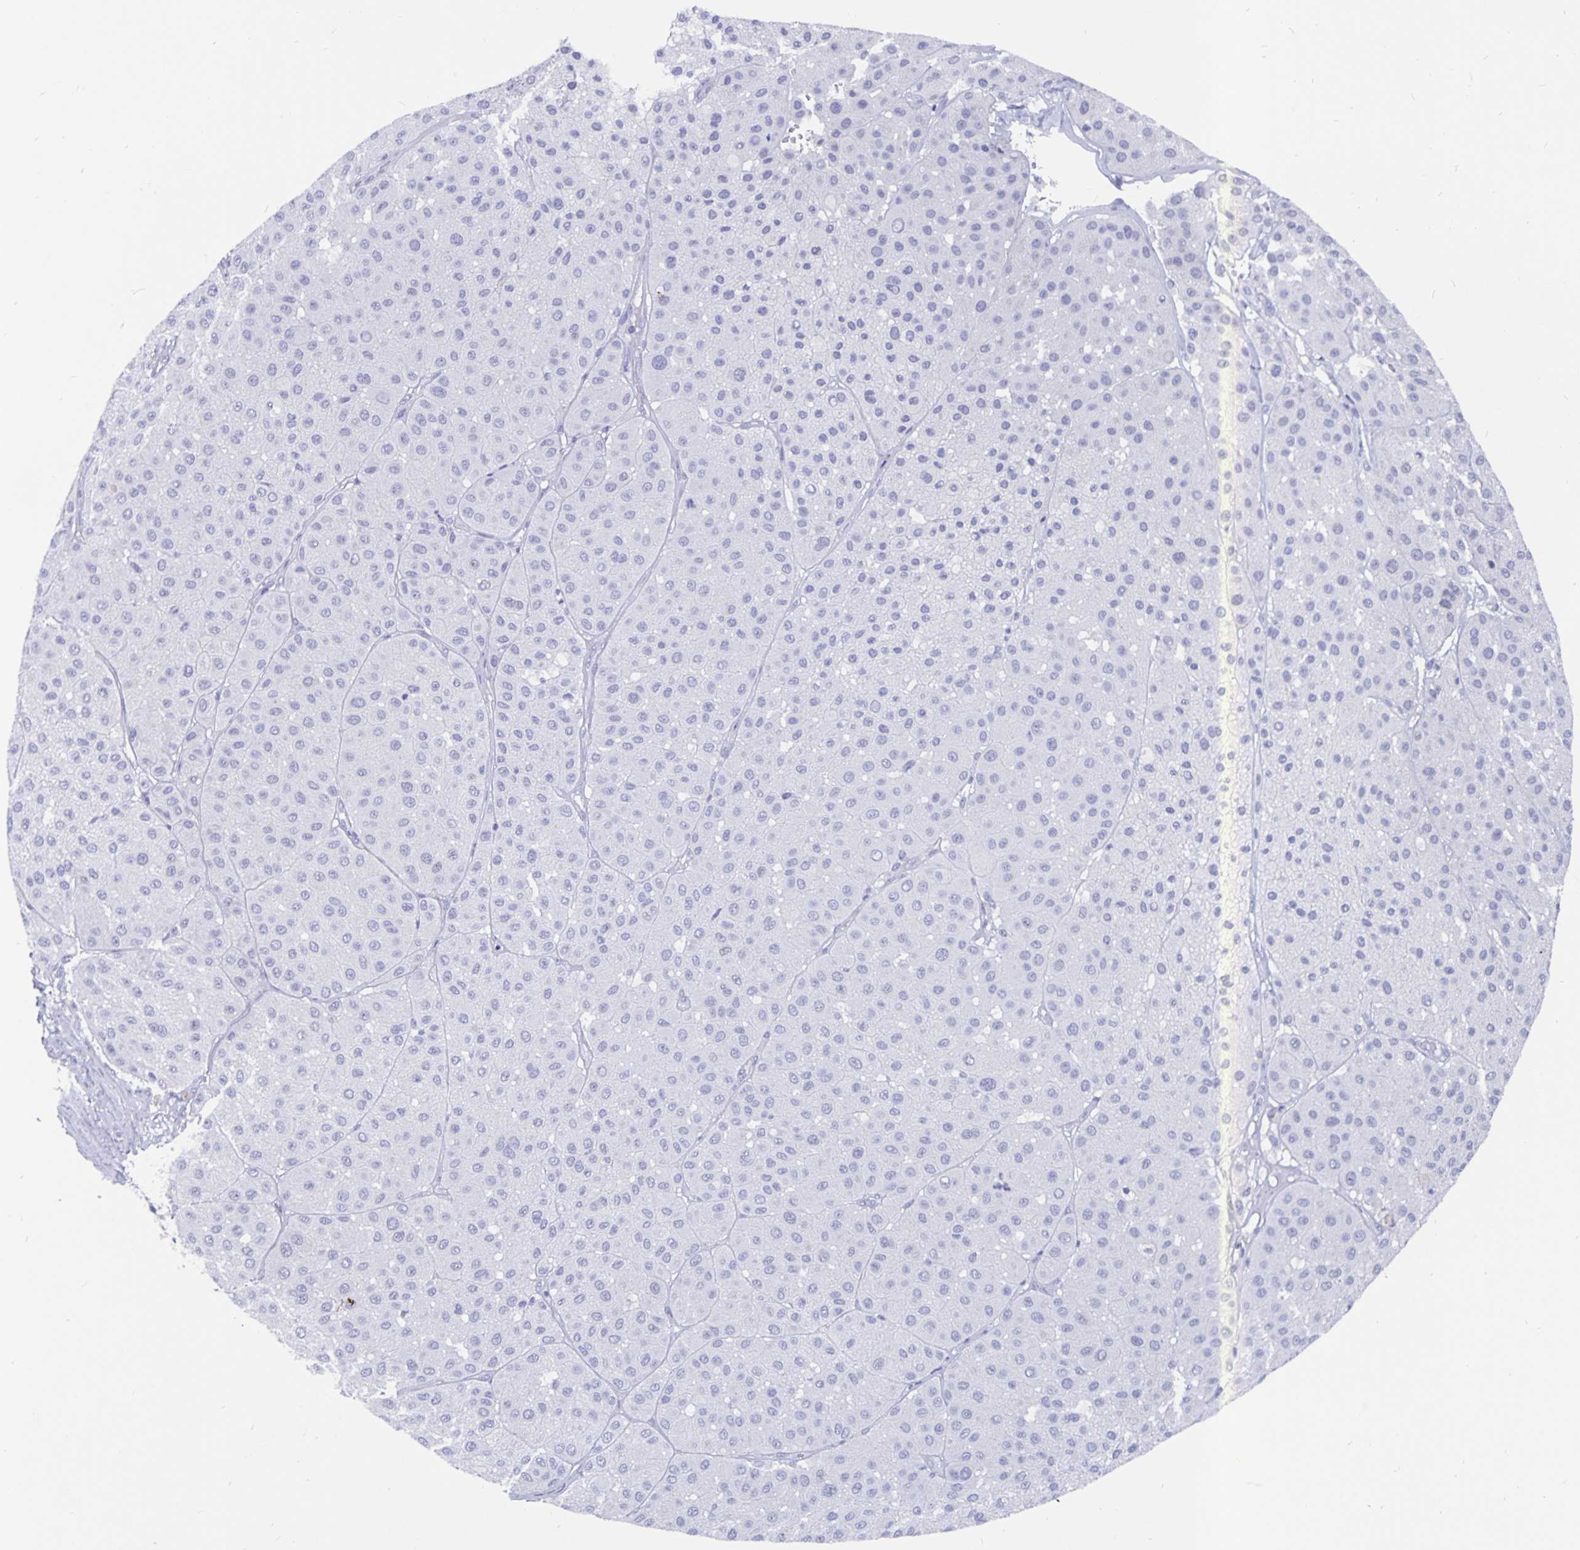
{"staining": {"intensity": "negative", "quantity": "none", "location": "none"}, "tissue": "melanoma", "cell_type": "Tumor cells", "image_type": "cancer", "snomed": [{"axis": "morphology", "description": "Malignant melanoma, Metastatic site"}, {"axis": "topography", "description": "Smooth muscle"}], "caption": "Melanoma was stained to show a protein in brown. There is no significant expression in tumor cells.", "gene": "ODF3B", "patient": {"sex": "male", "age": 41}}